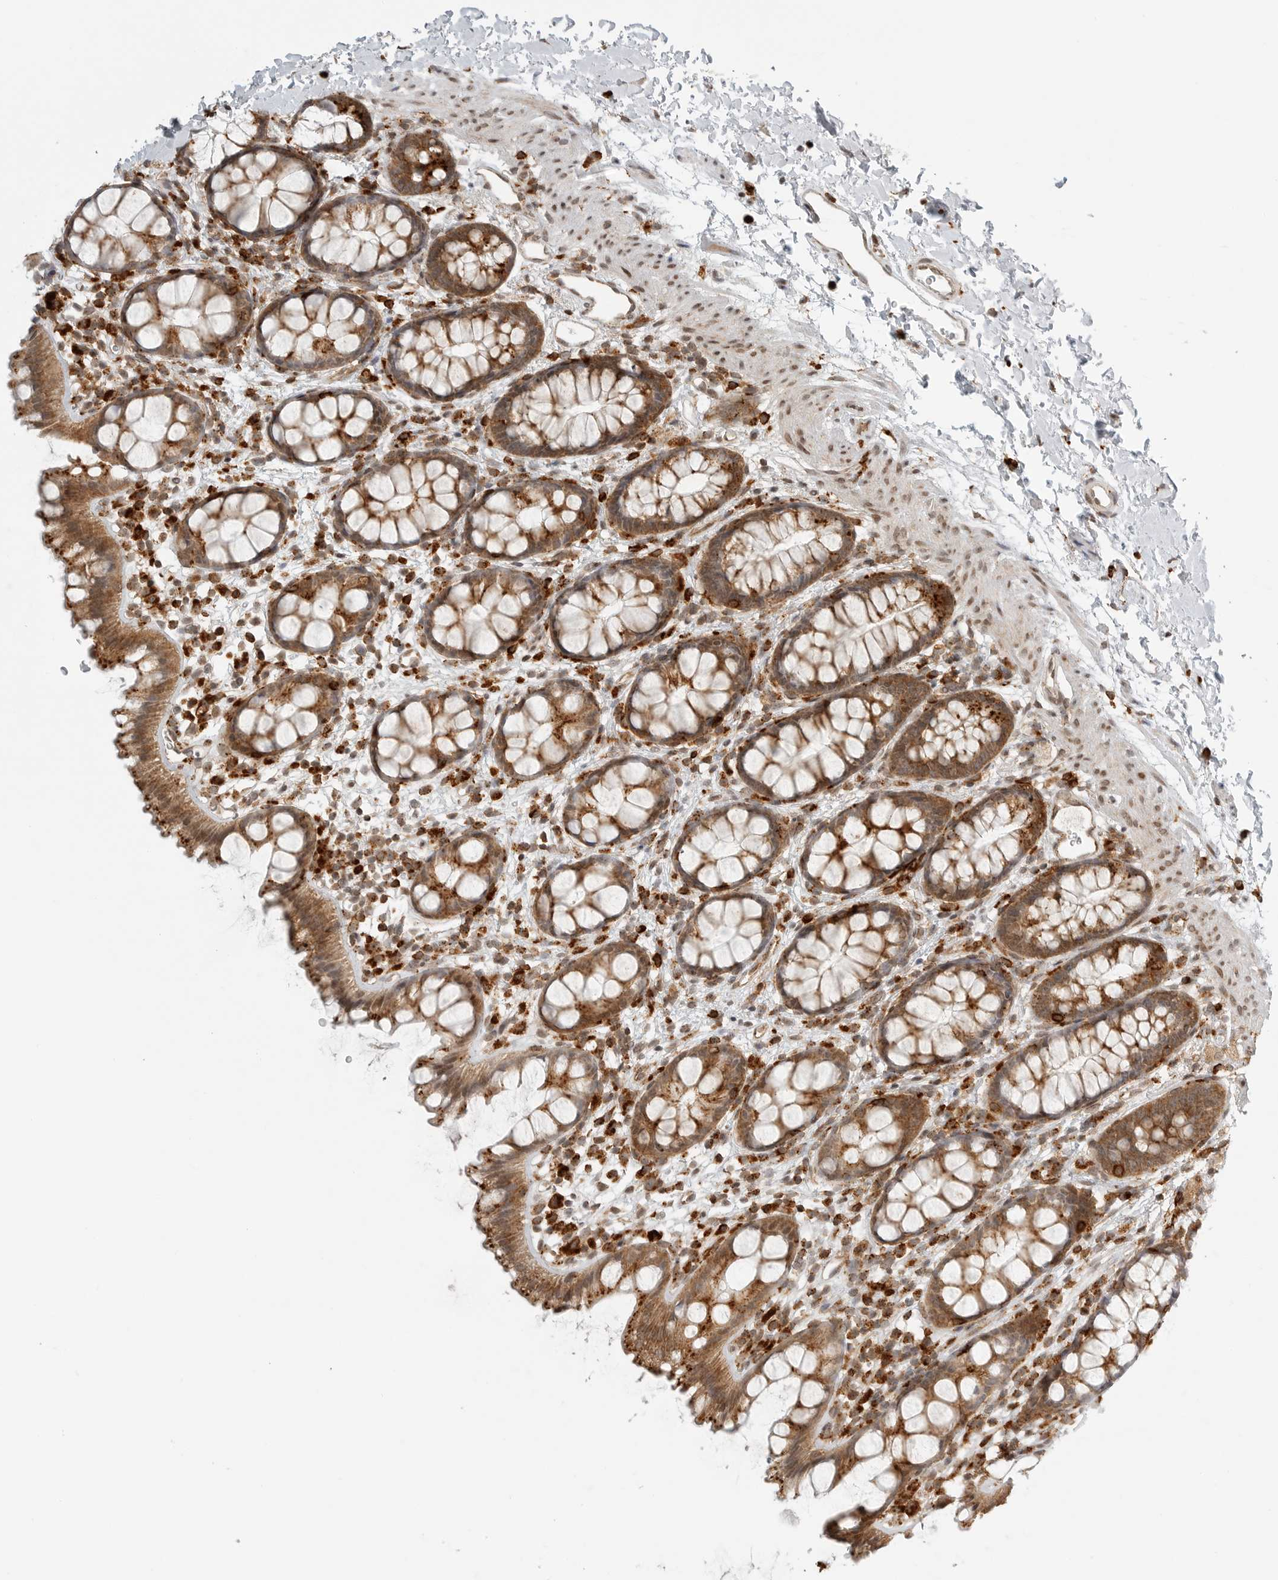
{"staining": {"intensity": "strong", "quantity": ">75%", "location": "cytoplasmic/membranous"}, "tissue": "rectum", "cell_type": "Glandular cells", "image_type": "normal", "snomed": [{"axis": "morphology", "description": "Normal tissue, NOS"}, {"axis": "topography", "description": "Rectum"}], "caption": "Rectum stained with immunohistochemistry shows strong cytoplasmic/membranous staining in approximately >75% of glandular cells.", "gene": "IDUA", "patient": {"sex": "female", "age": 65}}